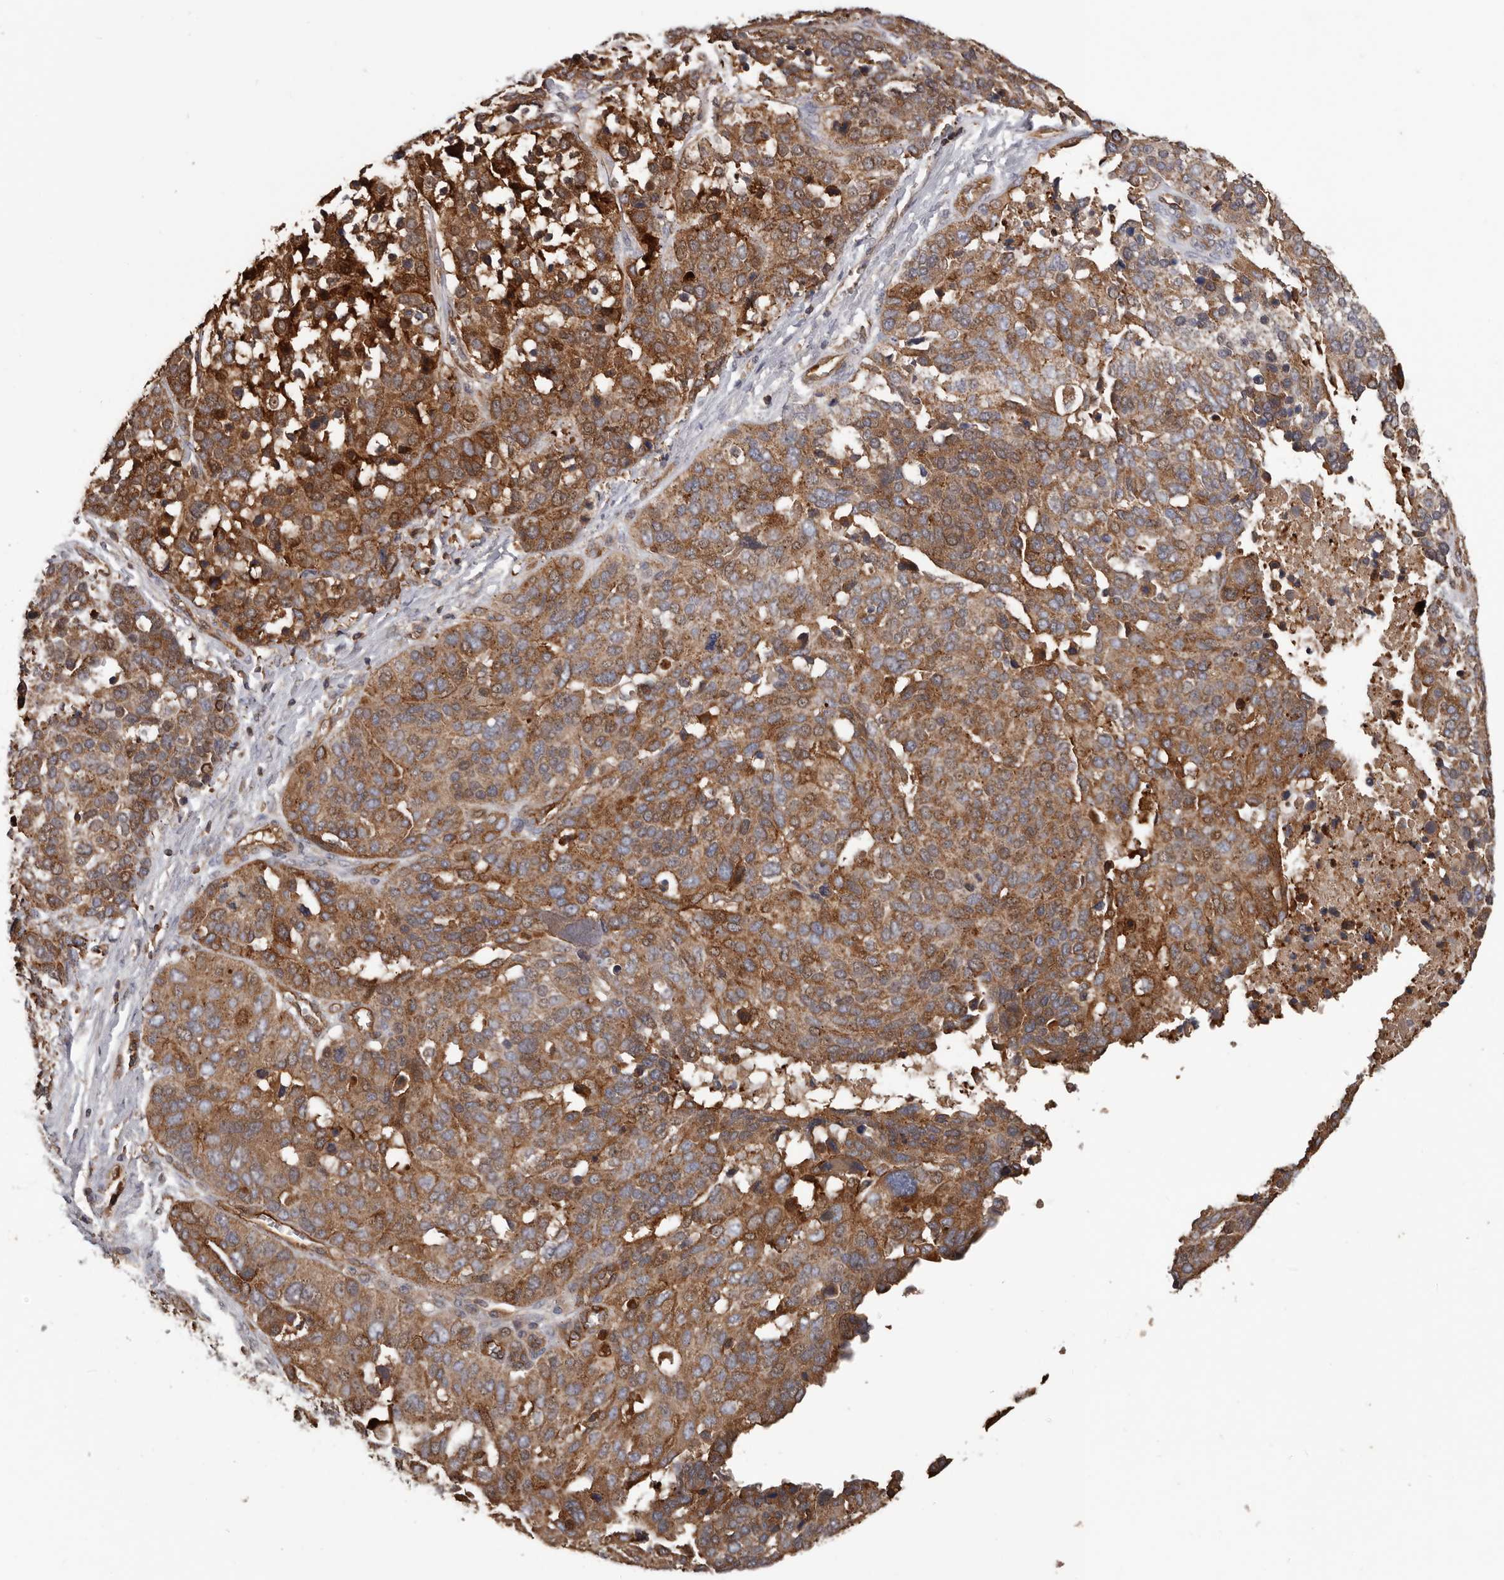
{"staining": {"intensity": "moderate", "quantity": ">75%", "location": "cytoplasmic/membranous"}, "tissue": "ovarian cancer", "cell_type": "Tumor cells", "image_type": "cancer", "snomed": [{"axis": "morphology", "description": "Cystadenocarcinoma, serous, NOS"}, {"axis": "topography", "description": "Ovary"}], "caption": "Moderate cytoplasmic/membranous staining is seen in approximately >75% of tumor cells in serous cystadenocarcinoma (ovarian).", "gene": "PNRC2", "patient": {"sex": "female", "age": 44}}